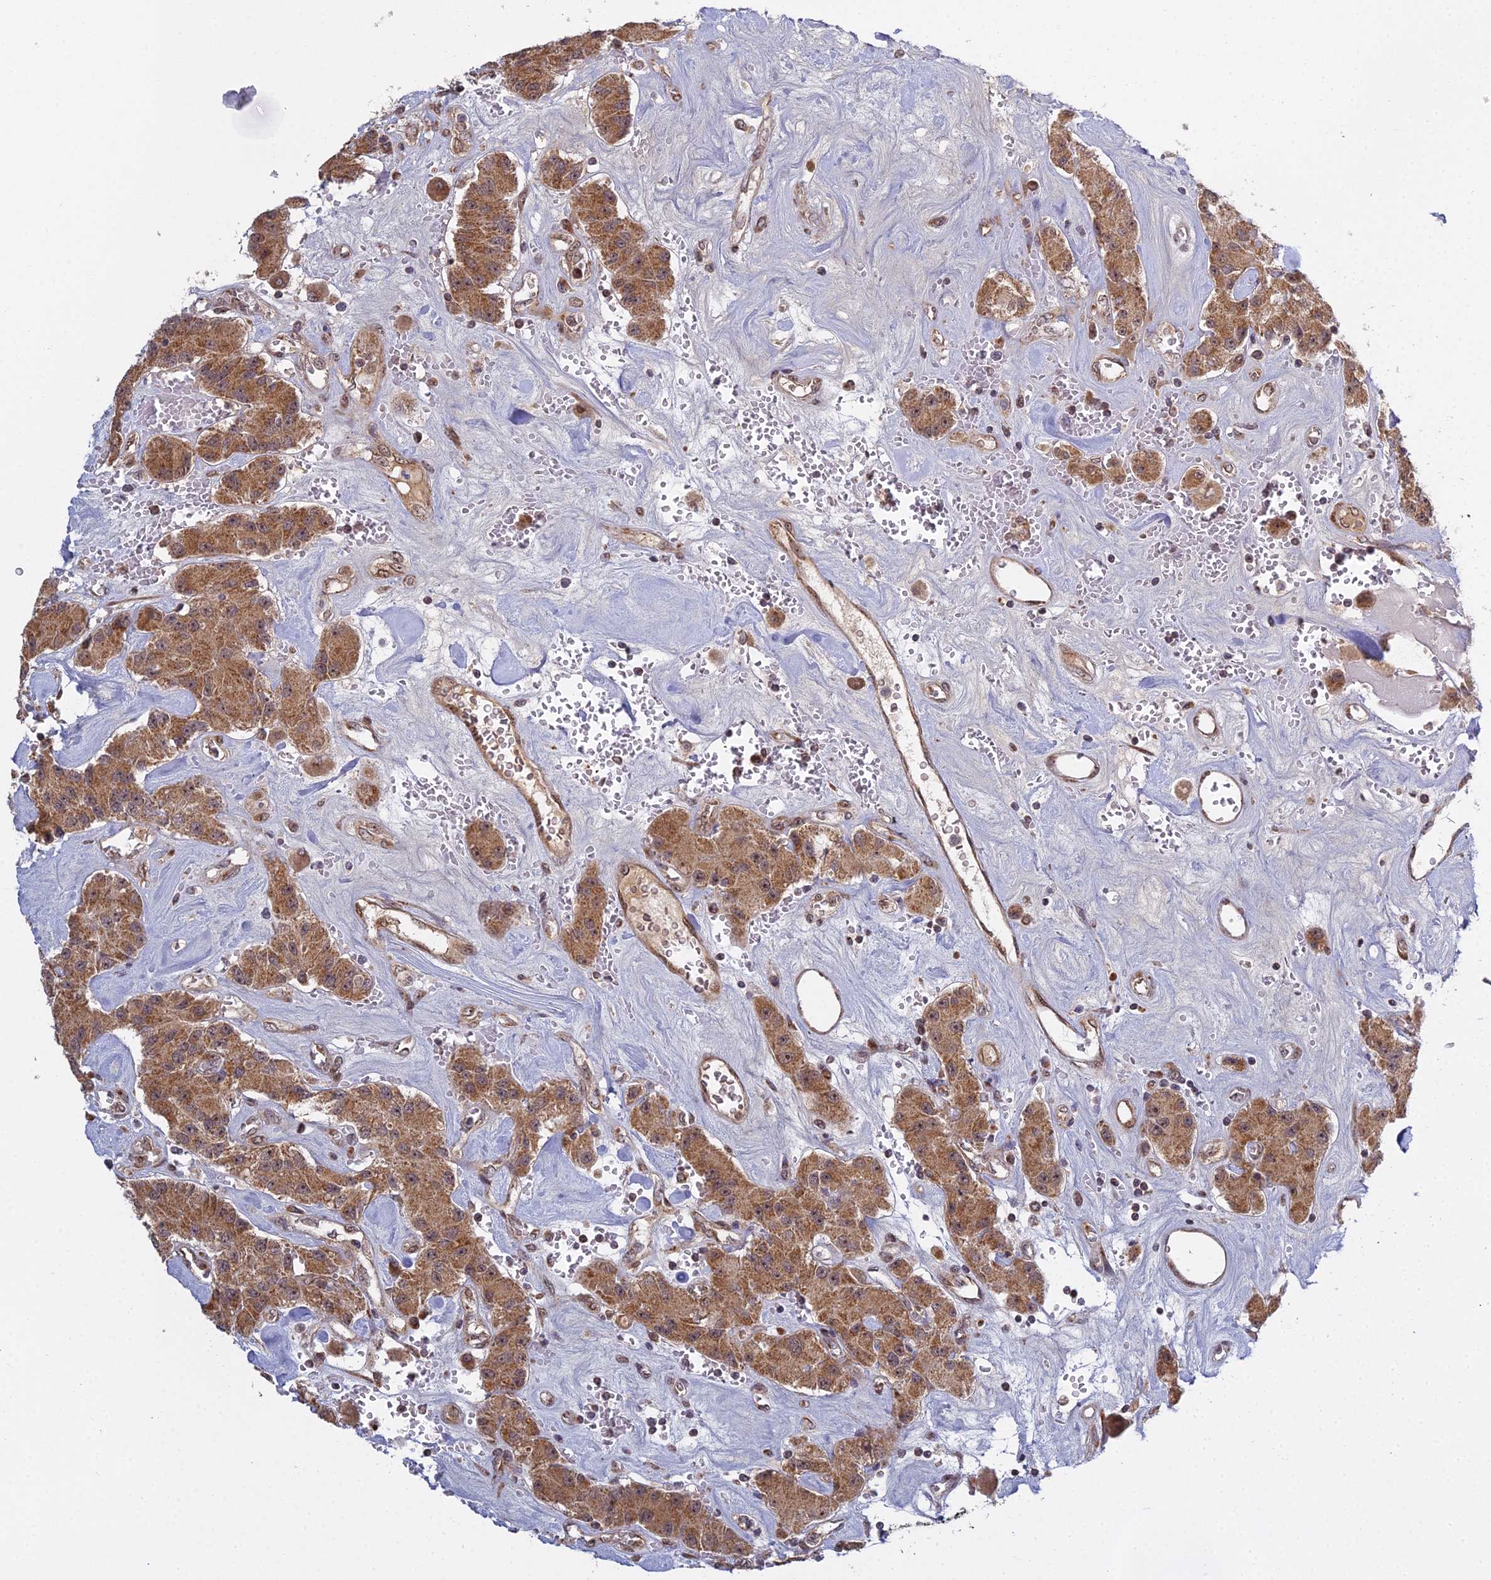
{"staining": {"intensity": "moderate", "quantity": ">75%", "location": "cytoplasmic/membranous"}, "tissue": "carcinoid", "cell_type": "Tumor cells", "image_type": "cancer", "snomed": [{"axis": "morphology", "description": "Carcinoid, malignant, NOS"}, {"axis": "topography", "description": "Pancreas"}], "caption": "Carcinoid (malignant) tissue displays moderate cytoplasmic/membranous staining in about >75% of tumor cells", "gene": "MEOX1", "patient": {"sex": "male", "age": 41}}